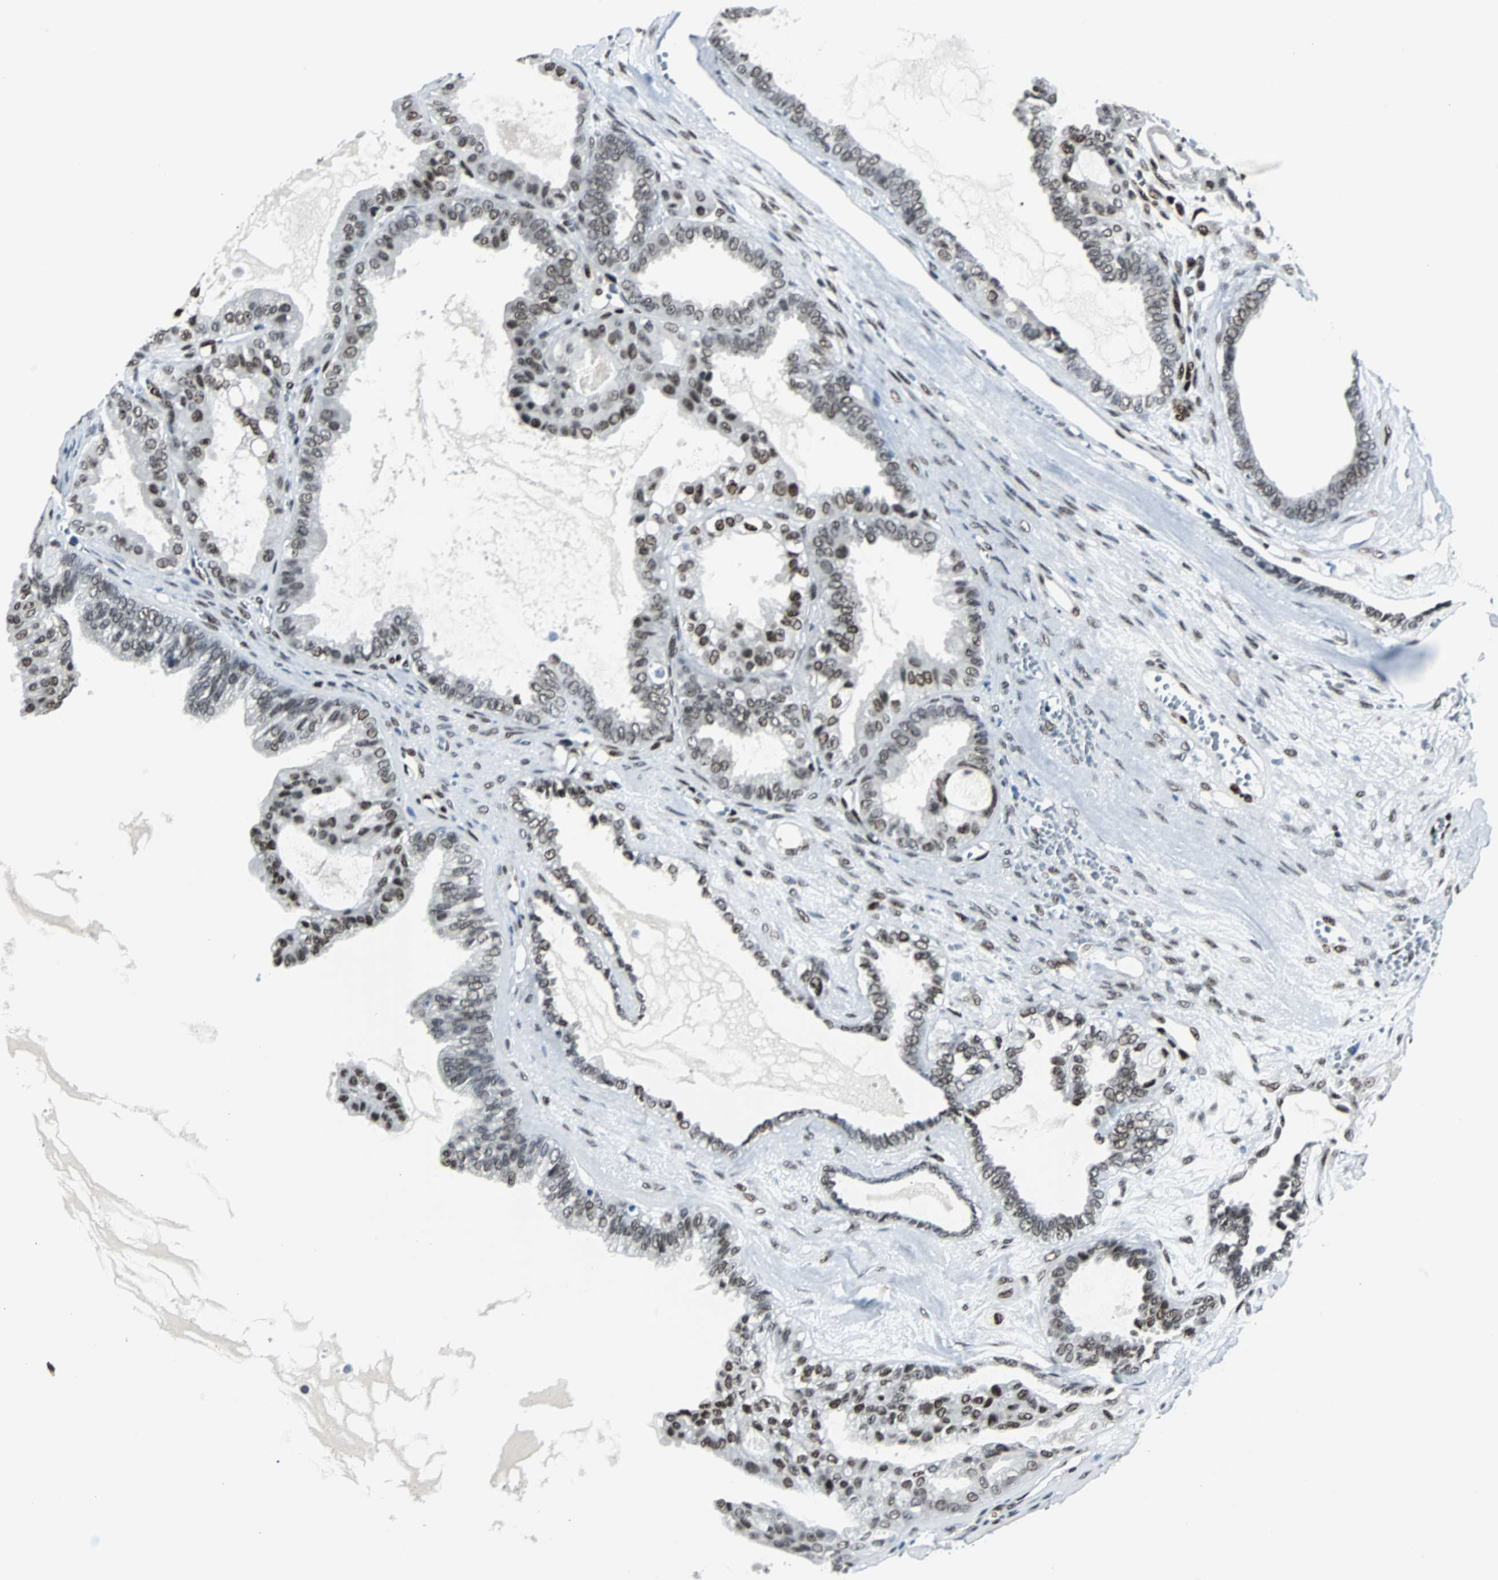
{"staining": {"intensity": "moderate", "quantity": ">75%", "location": "nuclear"}, "tissue": "ovarian cancer", "cell_type": "Tumor cells", "image_type": "cancer", "snomed": [{"axis": "morphology", "description": "Carcinoma, NOS"}, {"axis": "morphology", "description": "Carcinoma, endometroid"}, {"axis": "topography", "description": "Ovary"}], "caption": "The immunohistochemical stain highlights moderate nuclear expression in tumor cells of carcinoma (ovarian) tissue.", "gene": "MEF2D", "patient": {"sex": "female", "age": 50}}